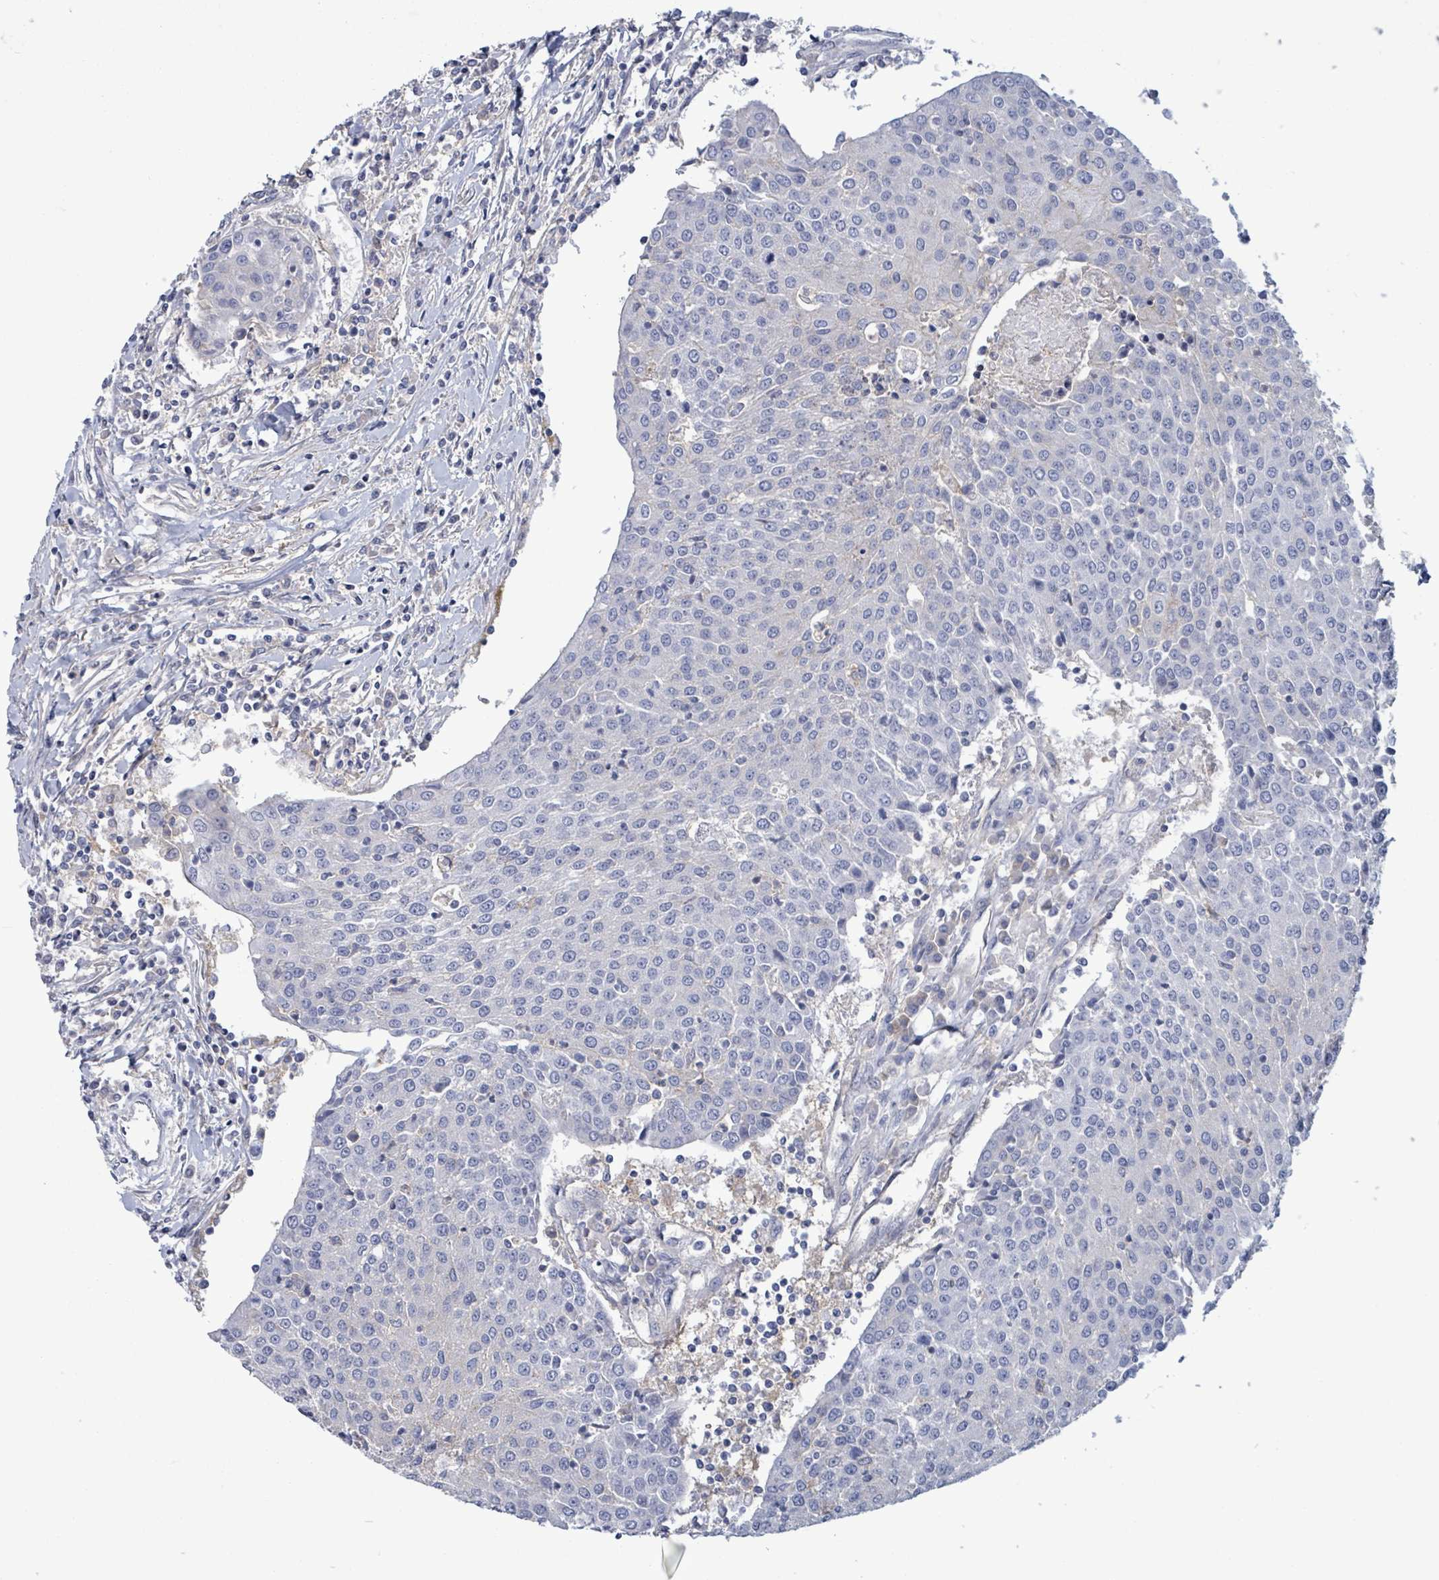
{"staining": {"intensity": "negative", "quantity": "none", "location": "none"}, "tissue": "urothelial cancer", "cell_type": "Tumor cells", "image_type": "cancer", "snomed": [{"axis": "morphology", "description": "Urothelial carcinoma, High grade"}, {"axis": "topography", "description": "Urinary bladder"}], "caption": "Tumor cells show no significant protein staining in urothelial carcinoma (high-grade).", "gene": "BSG", "patient": {"sex": "female", "age": 85}}